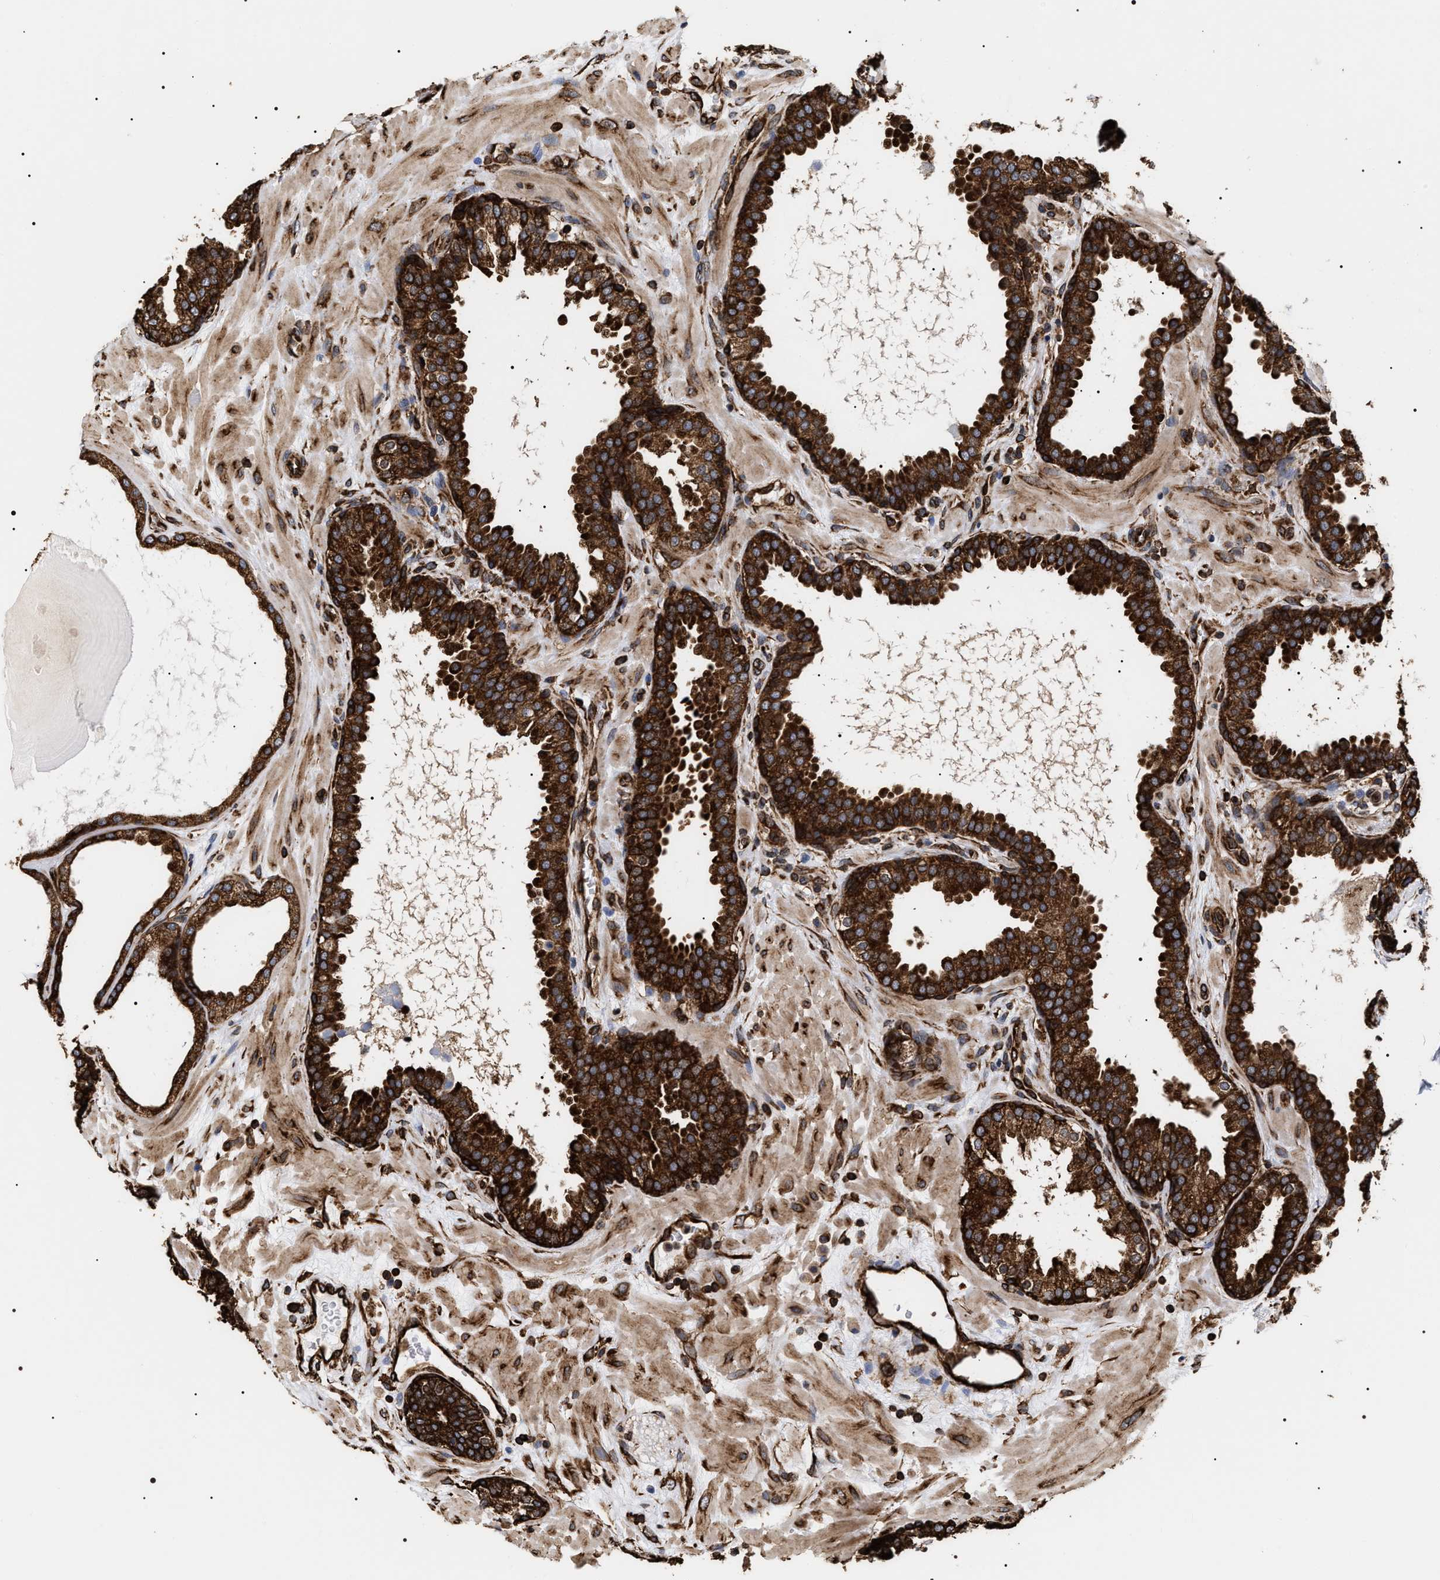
{"staining": {"intensity": "strong", "quantity": ">75%", "location": "cytoplasmic/membranous"}, "tissue": "prostate", "cell_type": "Glandular cells", "image_type": "normal", "snomed": [{"axis": "morphology", "description": "Normal tissue, NOS"}, {"axis": "topography", "description": "Prostate"}], "caption": "Brown immunohistochemical staining in benign prostate demonstrates strong cytoplasmic/membranous positivity in approximately >75% of glandular cells. The staining was performed using DAB to visualize the protein expression in brown, while the nuclei were stained in blue with hematoxylin (Magnification: 20x).", "gene": "SERBP1", "patient": {"sex": "male", "age": 51}}